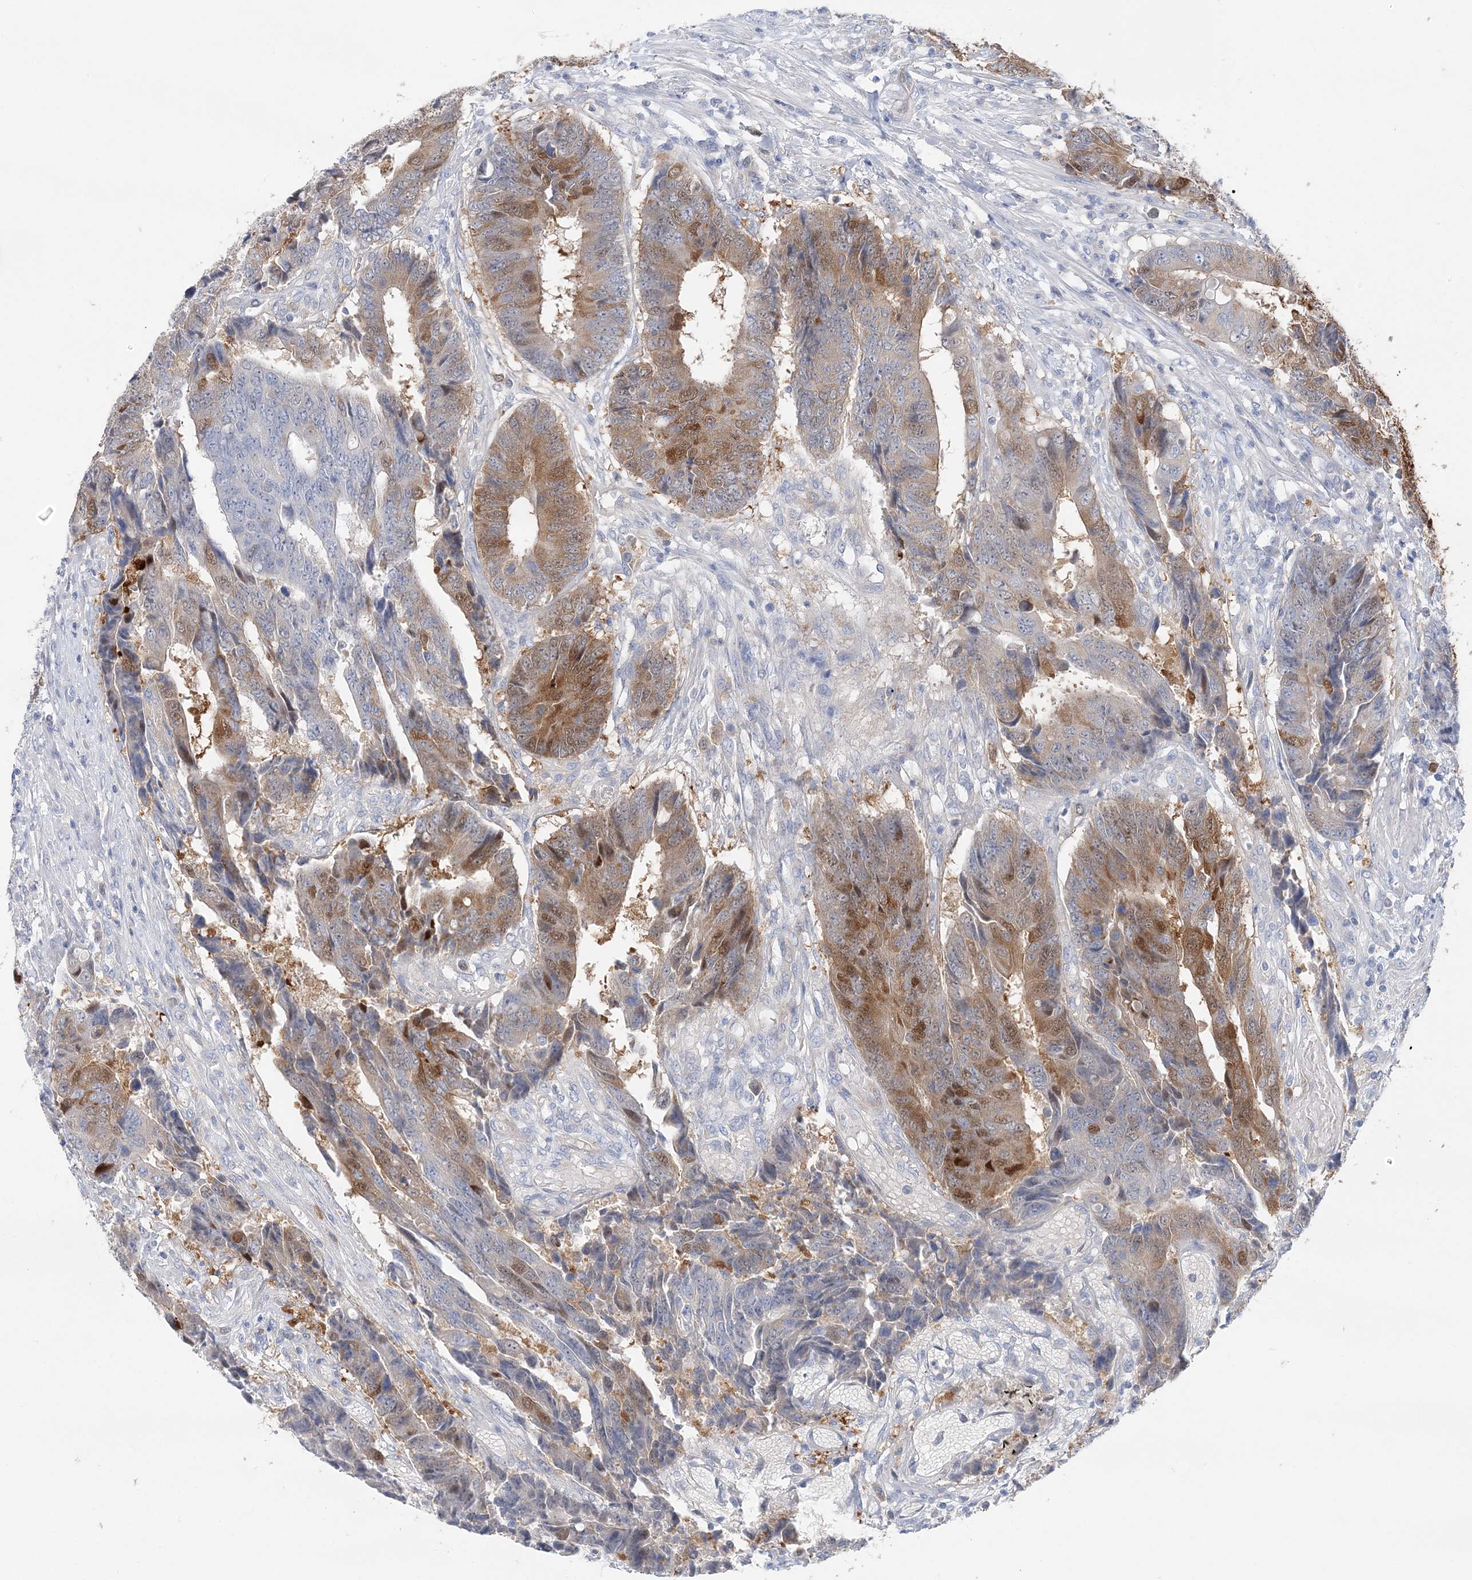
{"staining": {"intensity": "moderate", "quantity": "25%-75%", "location": "cytoplasmic/membranous,nuclear"}, "tissue": "colorectal cancer", "cell_type": "Tumor cells", "image_type": "cancer", "snomed": [{"axis": "morphology", "description": "Adenocarcinoma, NOS"}, {"axis": "topography", "description": "Rectum"}], "caption": "DAB (3,3'-diaminobenzidine) immunohistochemical staining of adenocarcinoma (colorectal) displays moderate cytoplasmic/membranous and nuclear protein positivity in about 25%-75% of tumor cells.", "gene": "HMGCS1", "patient": {"sex": "male", "age": 84}}